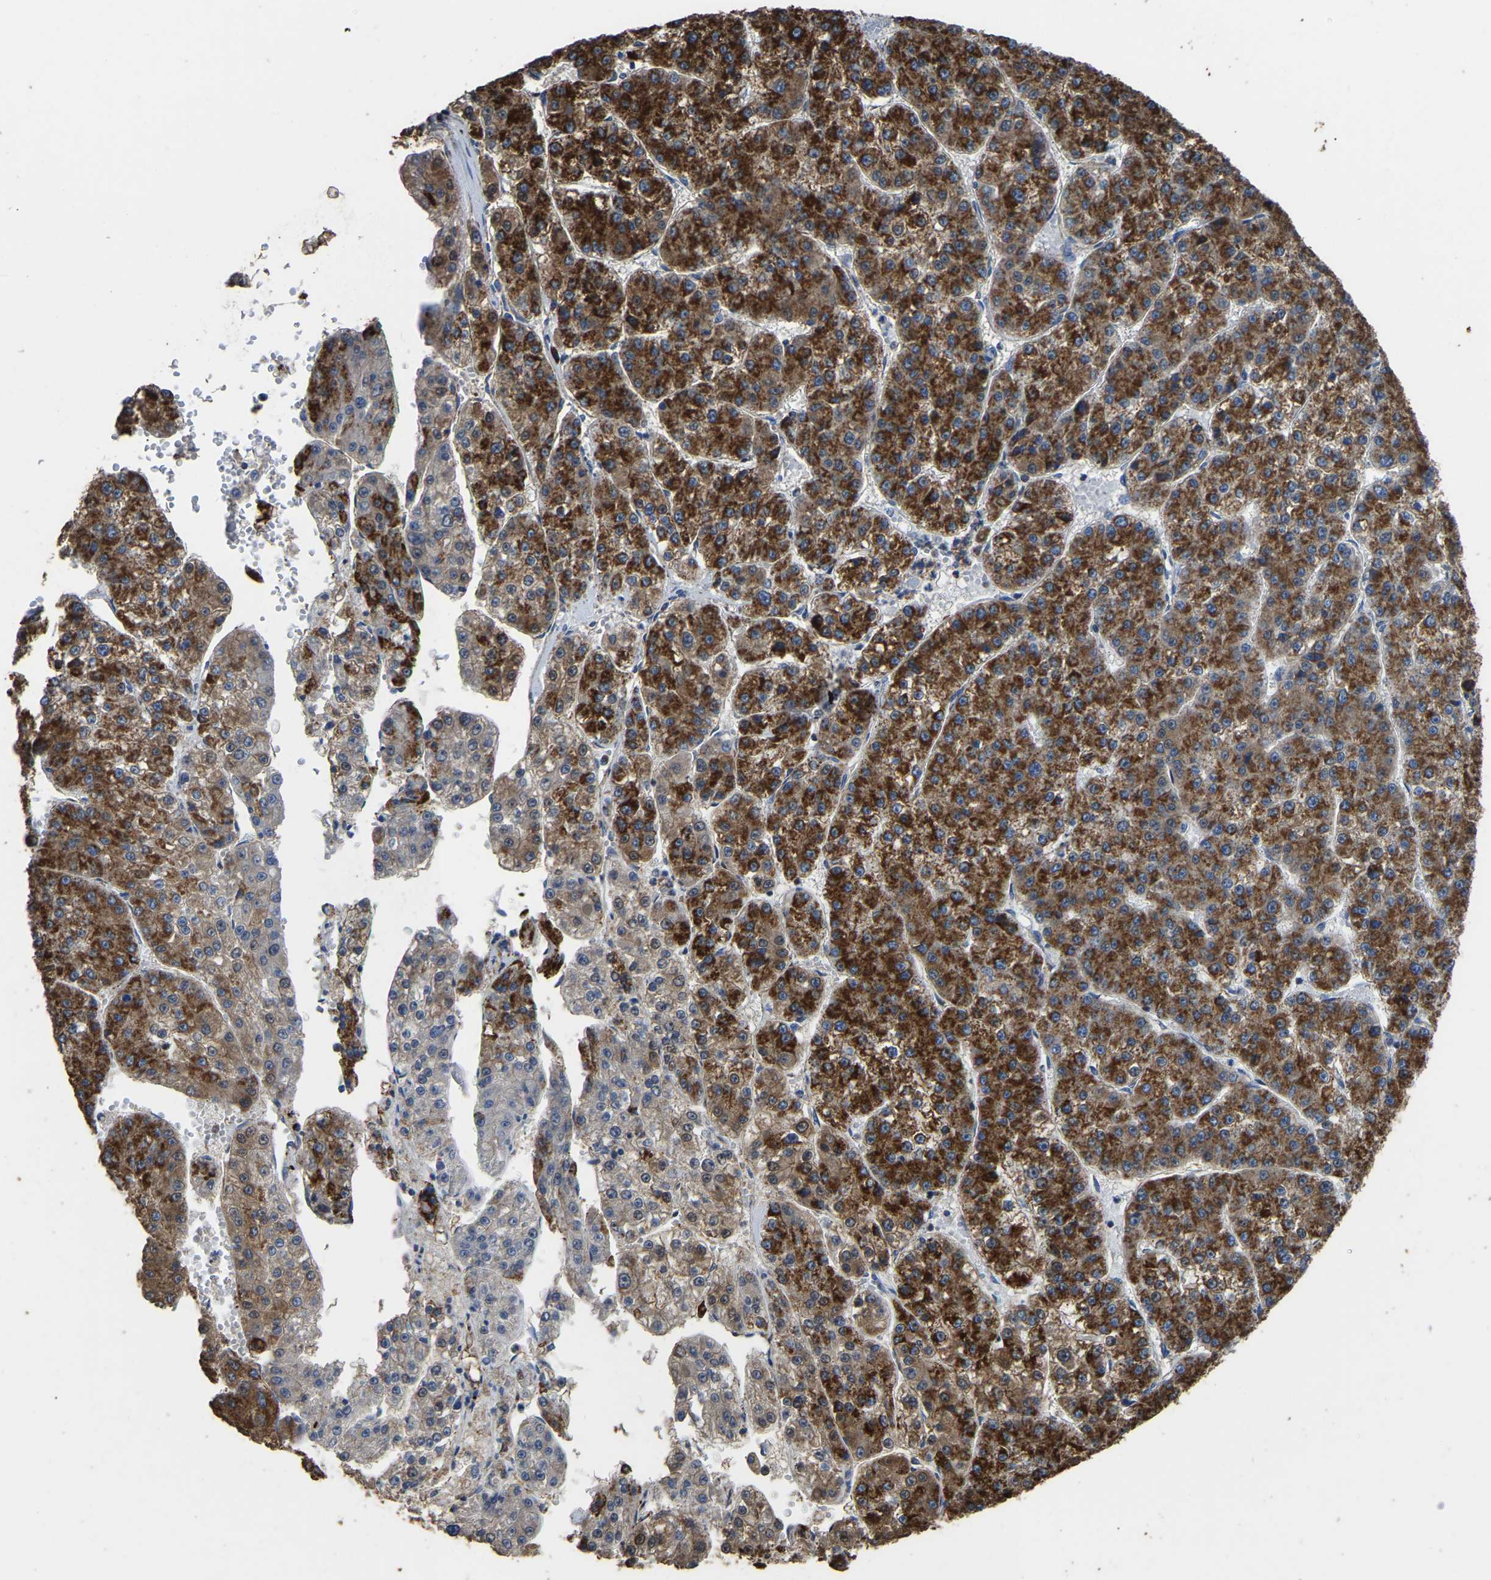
{"staining": {"intensity": "strong", "quantity": ">75%", "location": "cytoplasmic/membranous"}, "tissue": "liver cancer", "cell_type": "Tumor cells", "image_type": "cancer", "snomed": [{"axis": "morphology", "description": "Carcinoma, Hepatocellular, NOS"}, {"axis": "topography", "description": "Liver"}], "caption": "High-magnification brightfield microscopy of liver cancer stained with DAB (3,3'-diaminobenzidine) (brown) and counterstained with hematoxylin (blue). tumor cells exhibit strong cytoplasmic/membranous expression is seen in approximately>75% of cells.", "gene": "ETFA", "patient": {"sex": "female", "age": 73}}